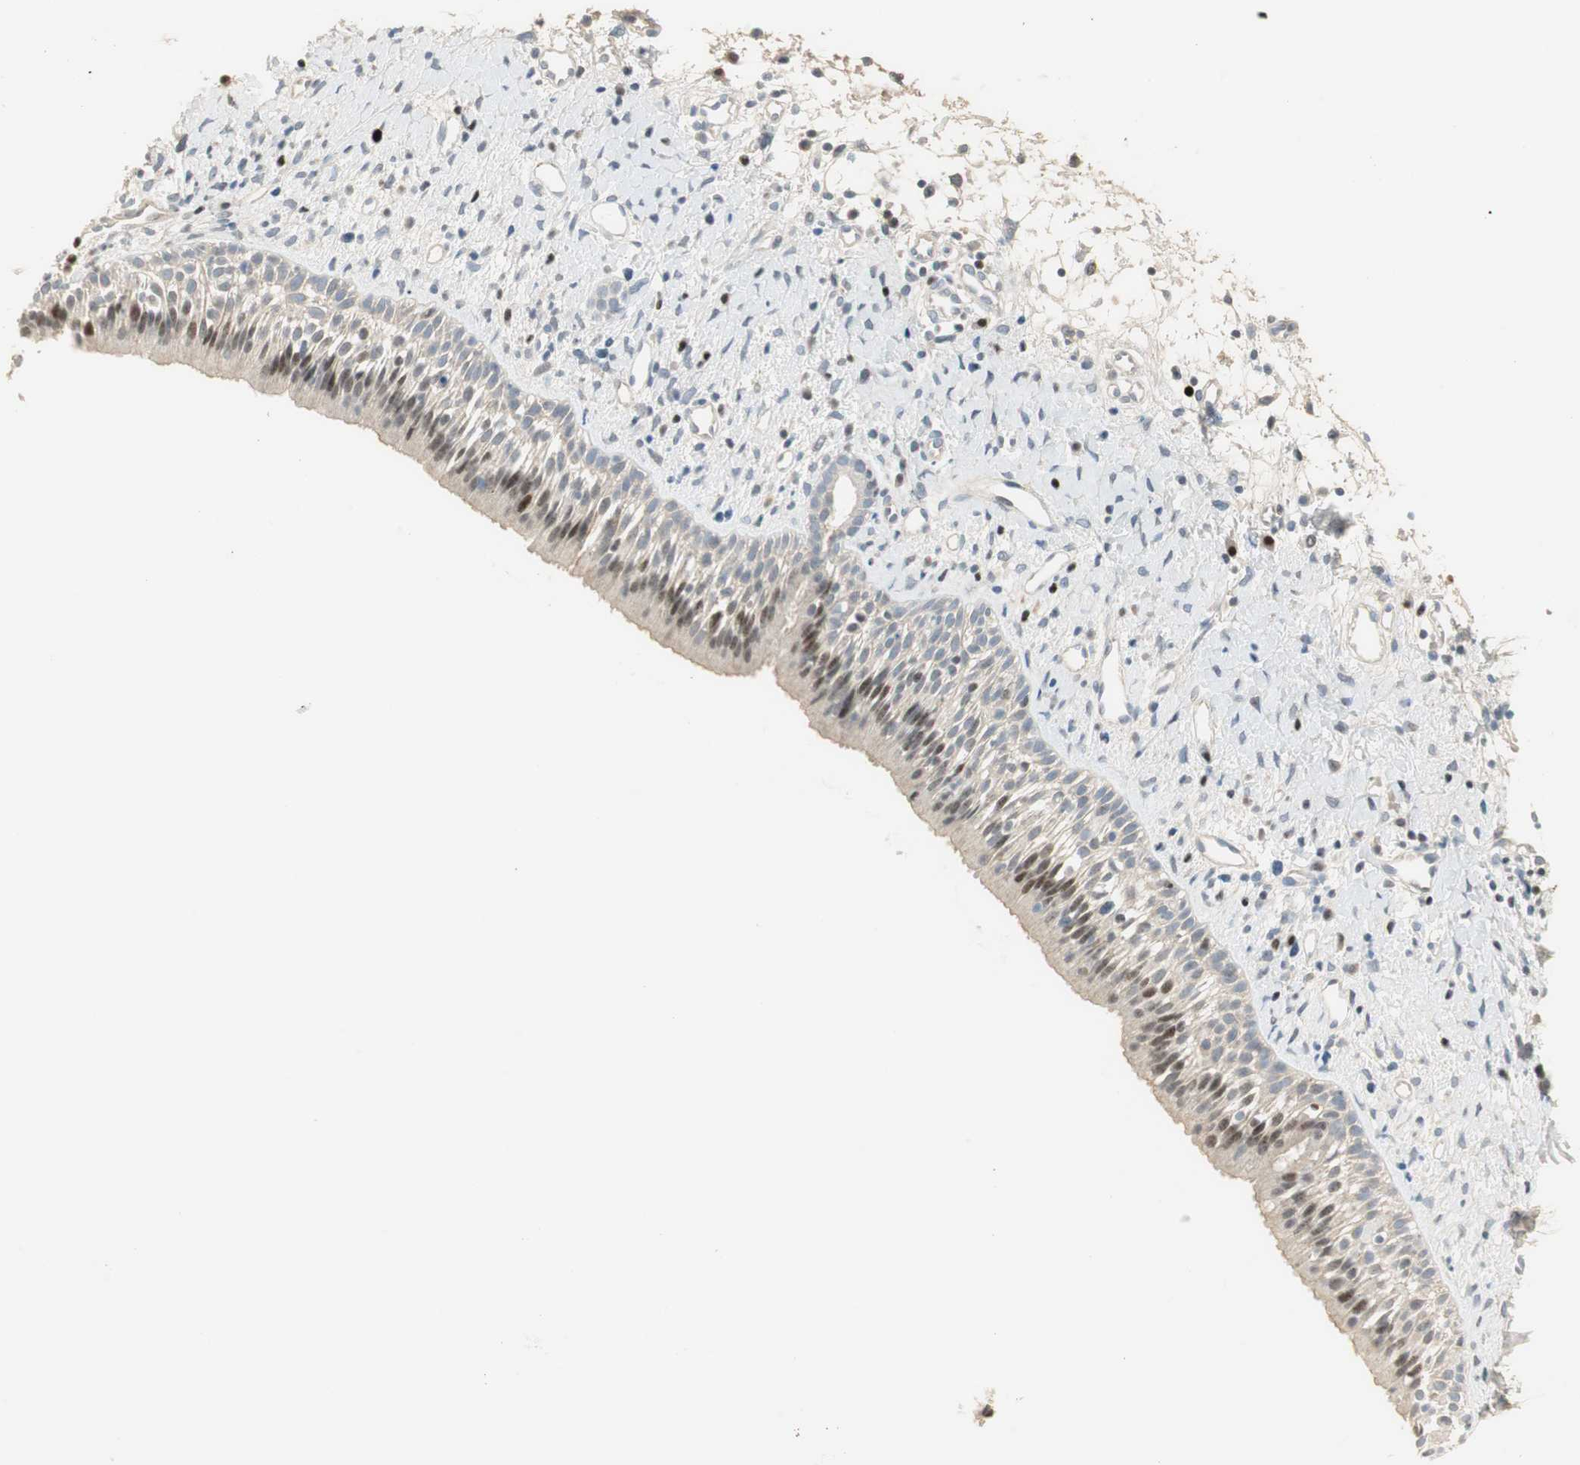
{"staining": {"intensity": "weak", "quantity": "25%-75%", "location": "nuclear"}, "tissue": "nasopharynx", "cell_type": "Respiratory epithelial cells", "image_type": "normal", "snomed": [{"axis": "morphology", "description": "Normal tissue, NOS"}, {"axis": "topography", "description": "Nasopharynx"}], "caption": "Immunohistochemical staining of normal nasopharynx displays low levels of weak nuclear staining in about 25%-75% of respiratory epithelial cells. (brown staining indicates protein expression, while blue staining denotes nuclei).", "gene": "RUNX2", "patient": {"sex": "male", "age": 22}}